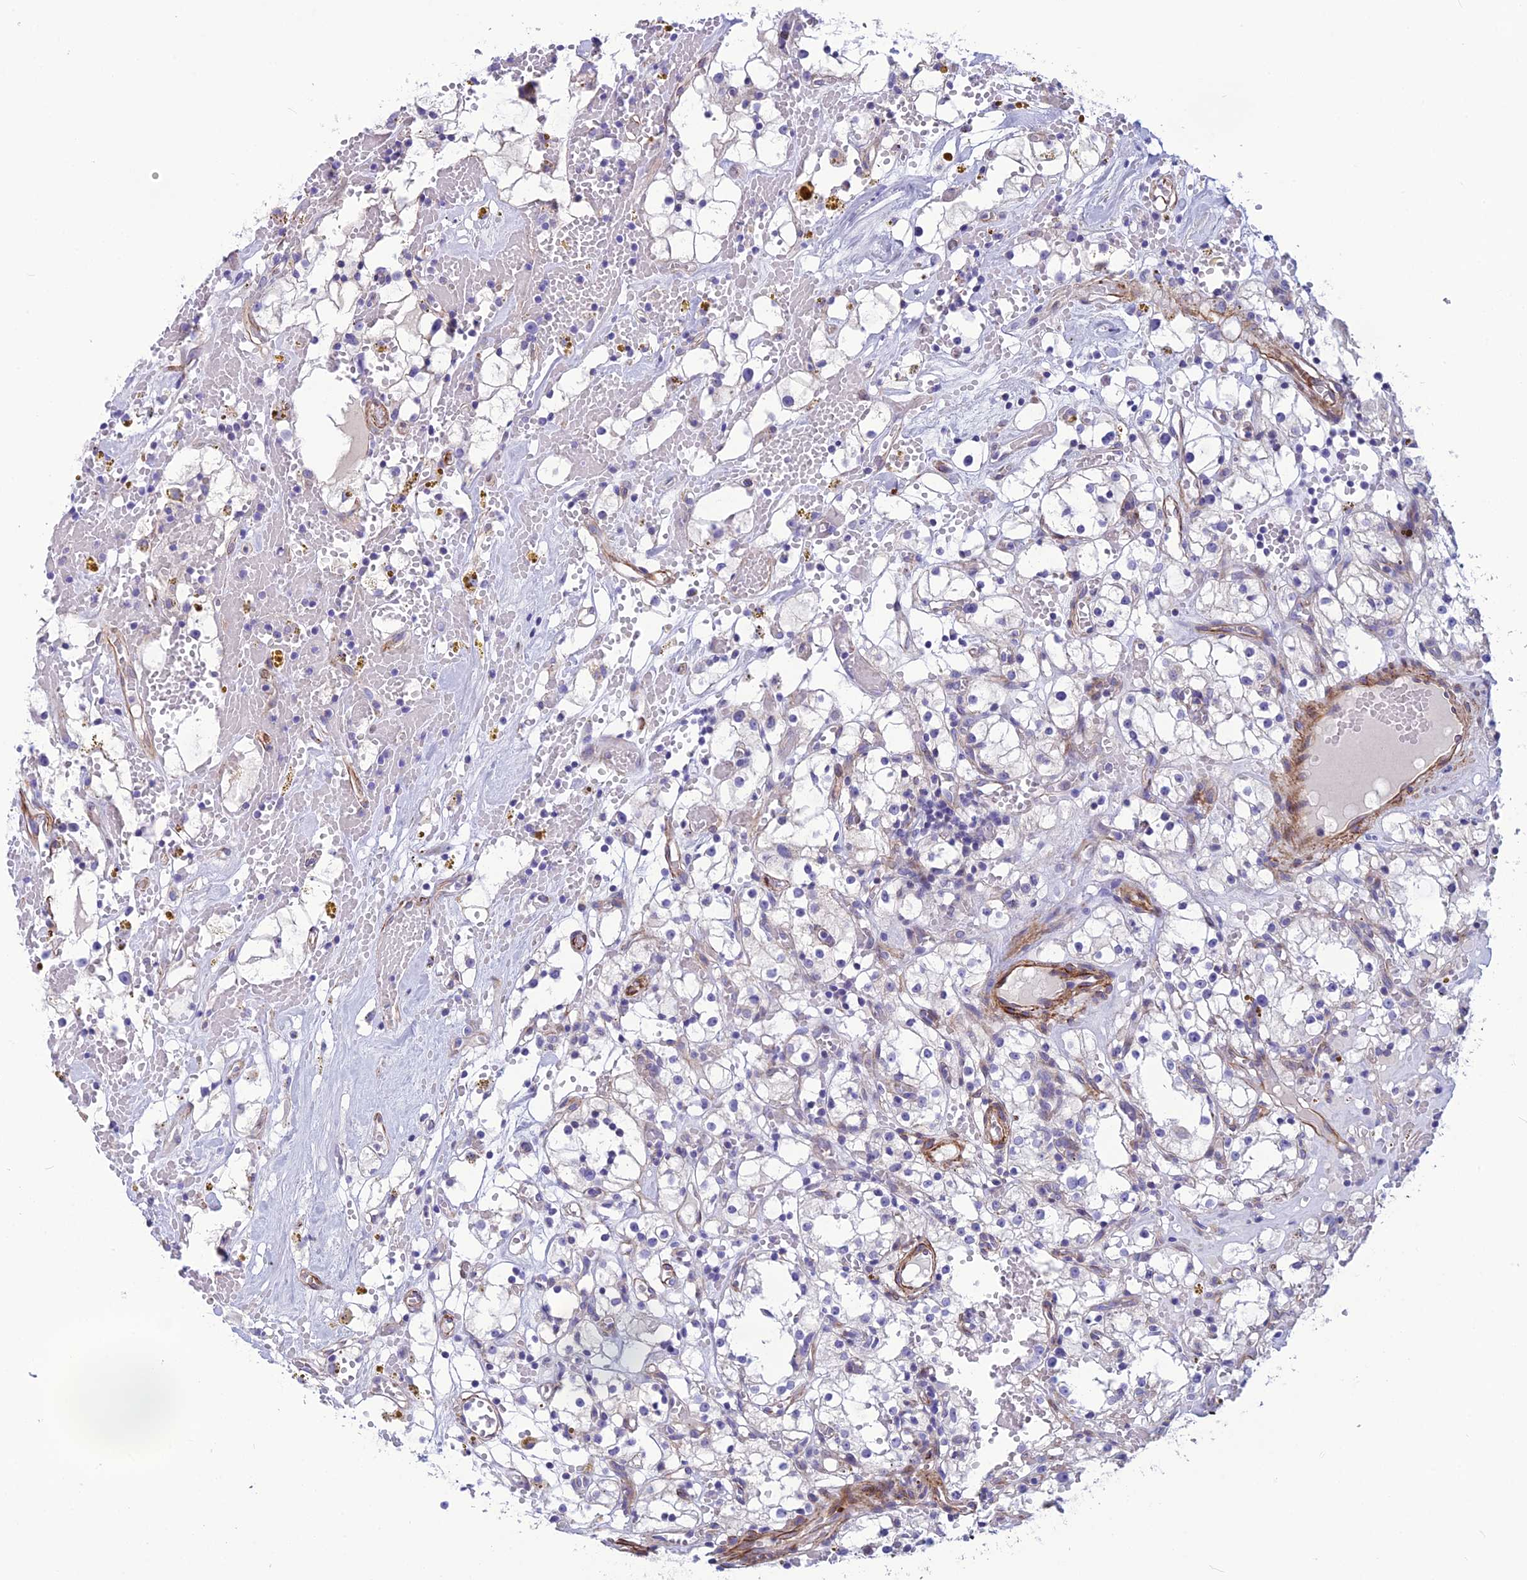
{"staining": {"intensity": "negative", "quantity": "none", "location": "none"}, "tissue": "renal cancer", "cell_type": "Tumor cells", "image_type": "cancer", "snomed": [{"axis": "morphology", "description": "Adenocarcinoma, NOS"}, {"axis": "topography", "description": "Kidney"}], "caption": "A photomicrograph of adenocarcinoma (renal) stained for a protein shows no brown staining in tumor cells.", "gene": "POMGNT1", "patient": {"sex": "male", "age": 56}}